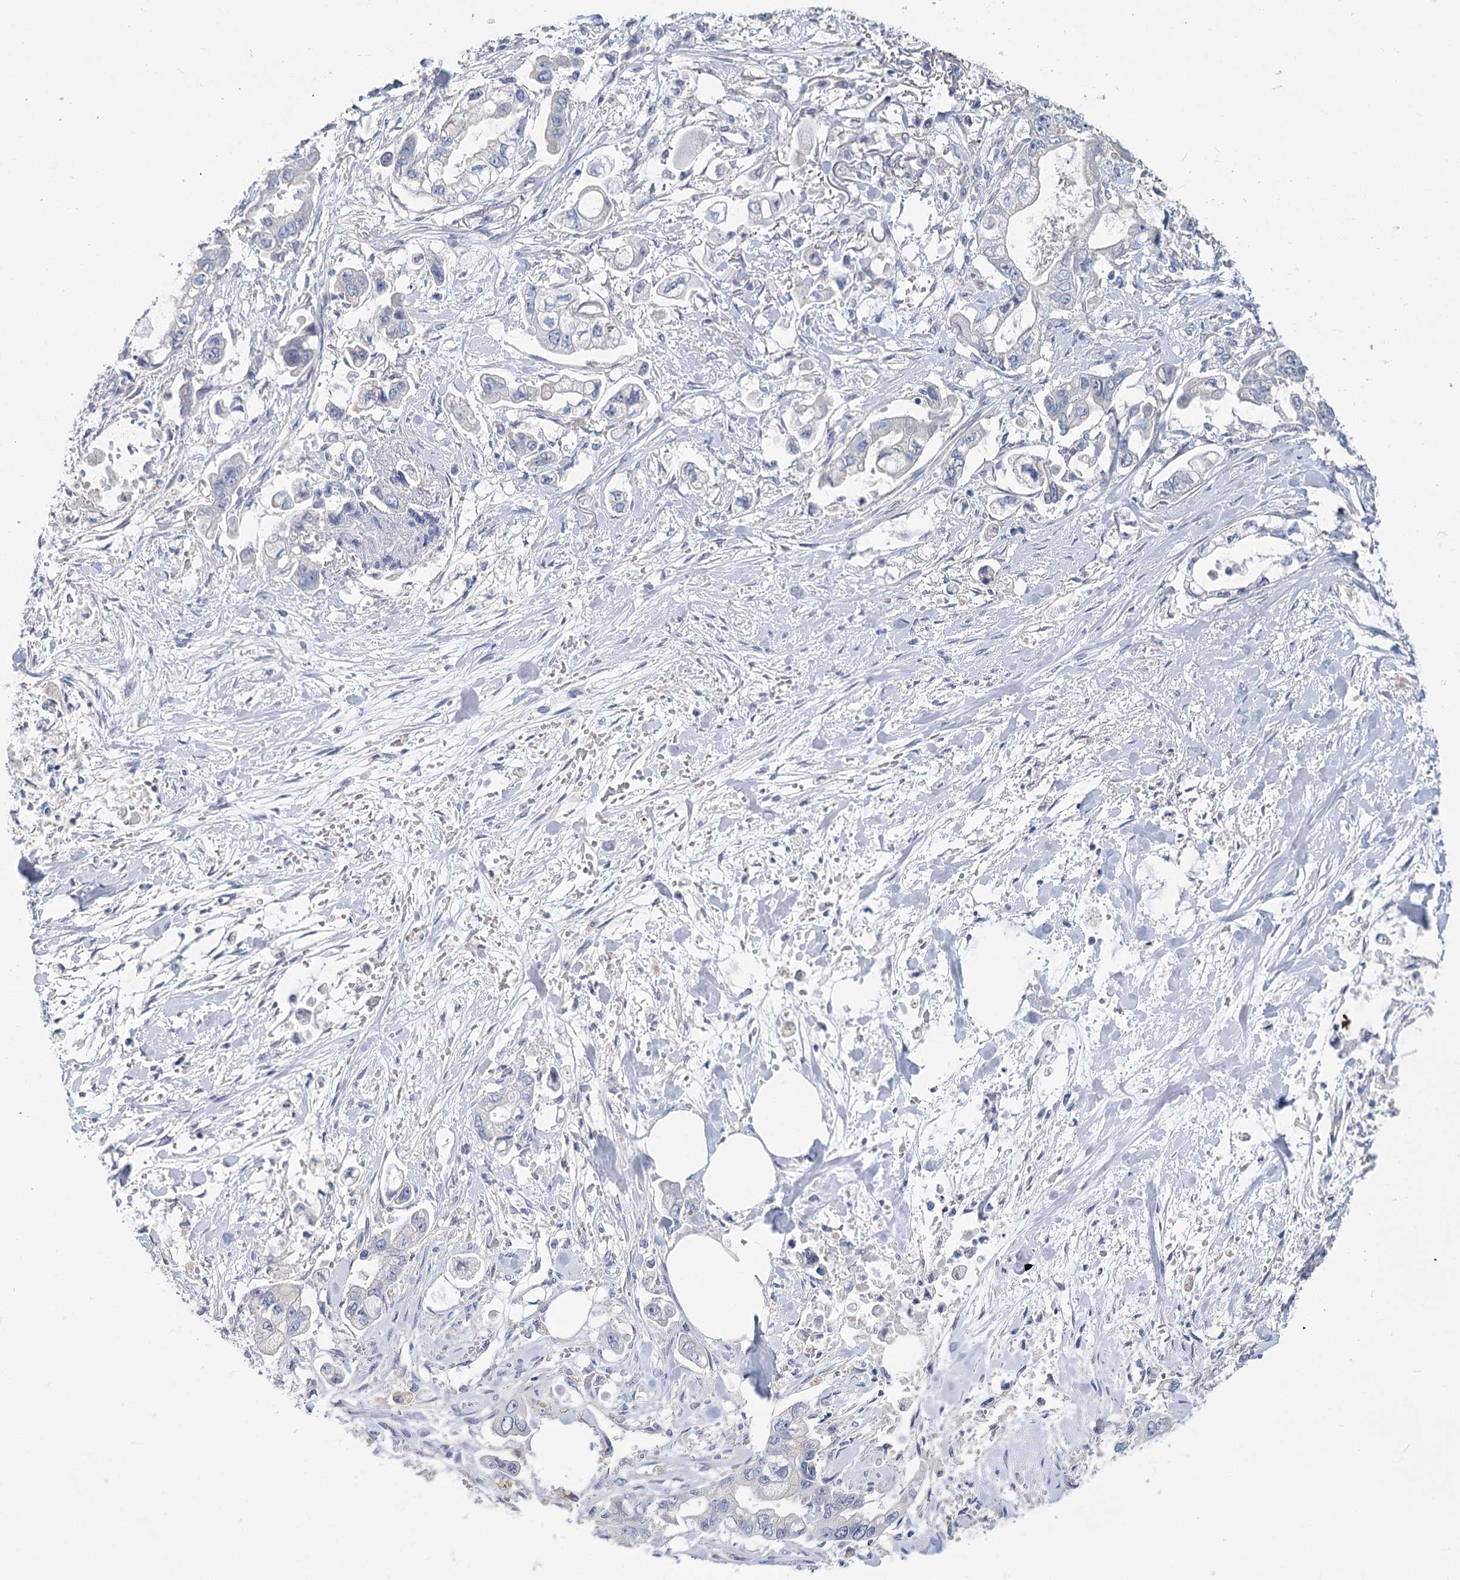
{"staining": {"intensity": "negative", "quantity": "none", "location": "none"}, "tissue": "stomach cancer", "cell_type": "Tumor cells", "image_type": "cancer", "snomed": [{"axis": "morphology", "description": "Adenocarcinoma, NOS"}, {"axis": "topography", "description": "Stomach"}], "caption": "Image shows no significant protein expression in tumor cells of adenocarcinoma (stomach).", "gene": "SLC9A3", "patient": {"sex": "male", "age": 62}}